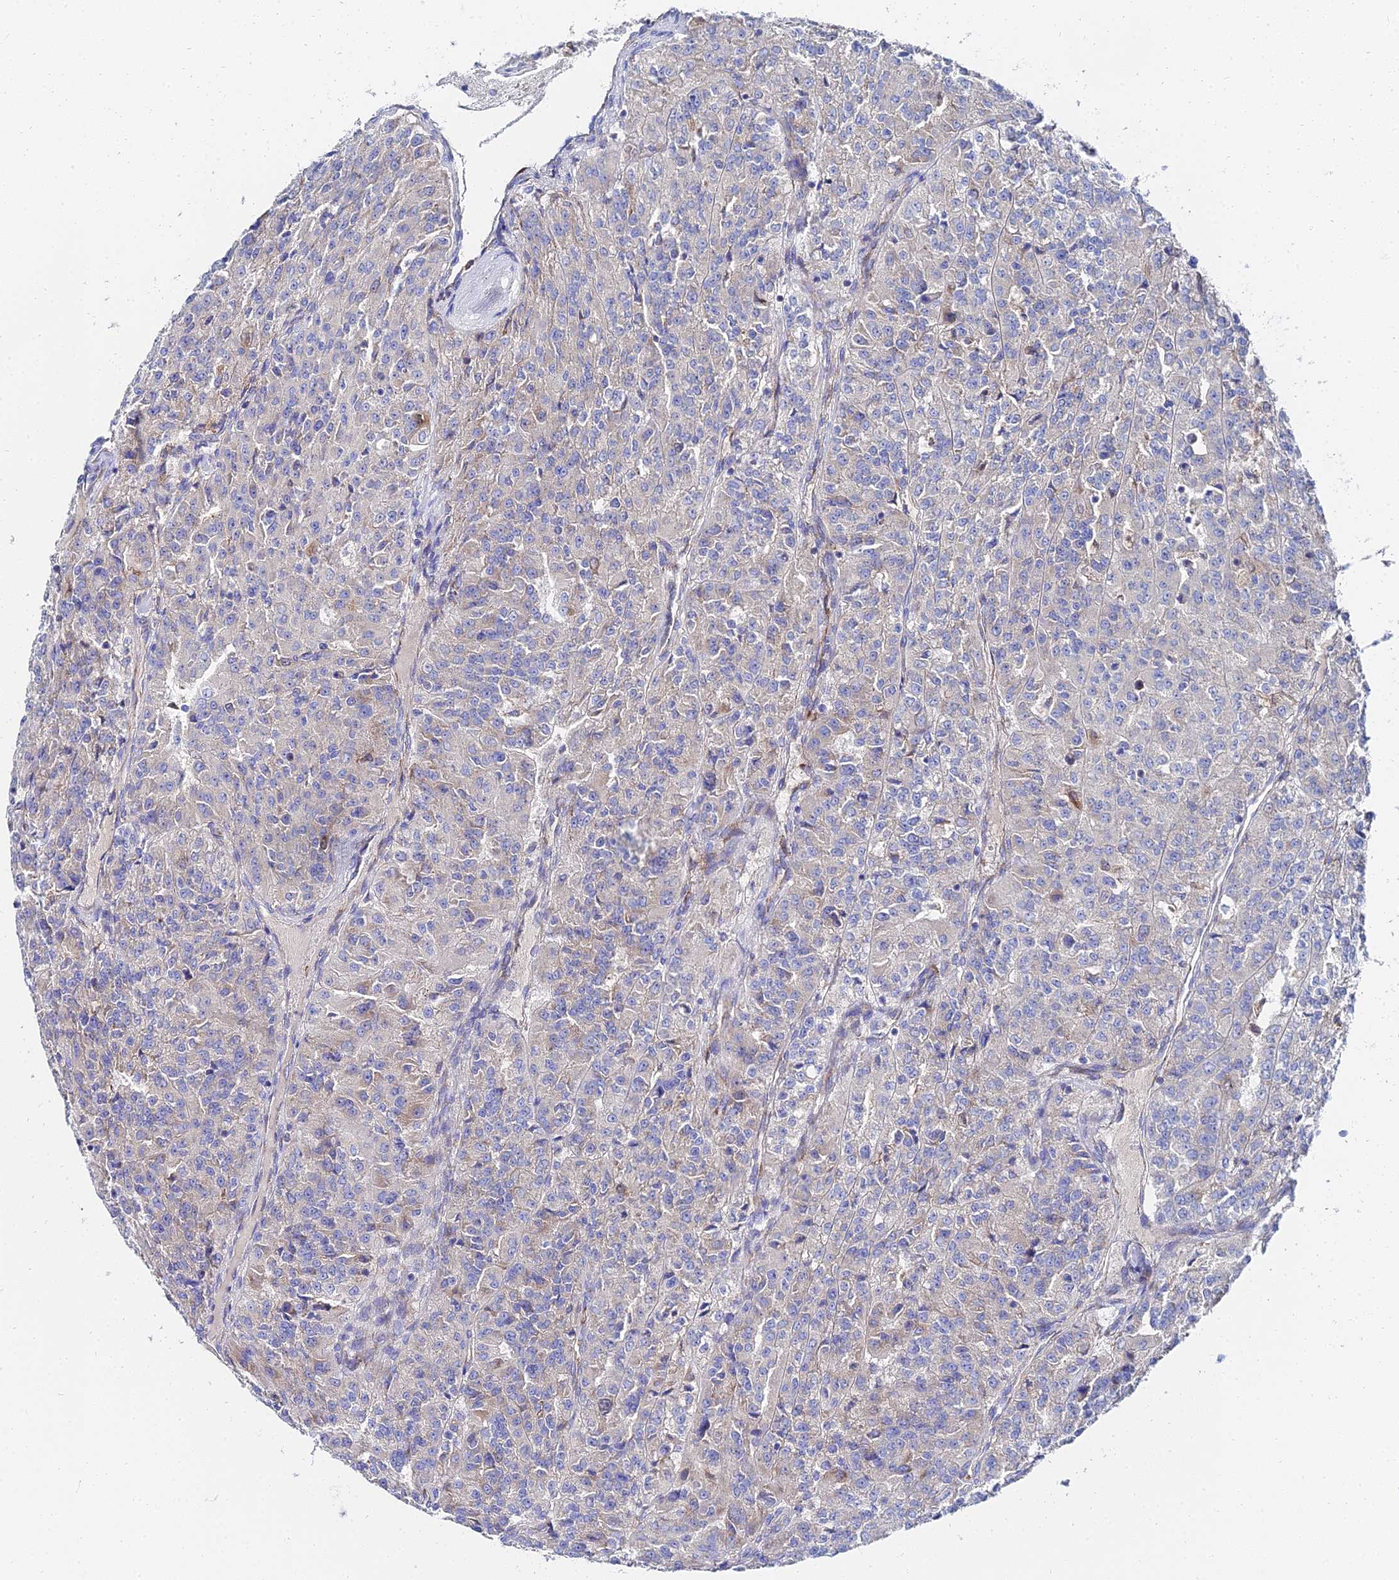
{"staining": {"intensity": "negative", "quantity": "none", "location": "none"}, "tissue": "renal cancer", "cell_type": "Tumor cells", "image_type": "cancer", "snomed": [{"axis": "morphology", "description": "Adenocarcinoma, NOS"}, {"axis": "topography", "description": "Kidney"}], "caption": "The image displays no significant positivity in tumor cells of renal cancer (adenocarcinoma). (Brightfield microscopy of DAB (3,3'-diaminobenzidine) immunohistochemistry (IHC) at high magnification).", "gene": "PTTG1", "patient": {"sex": "female", "age": 63}}